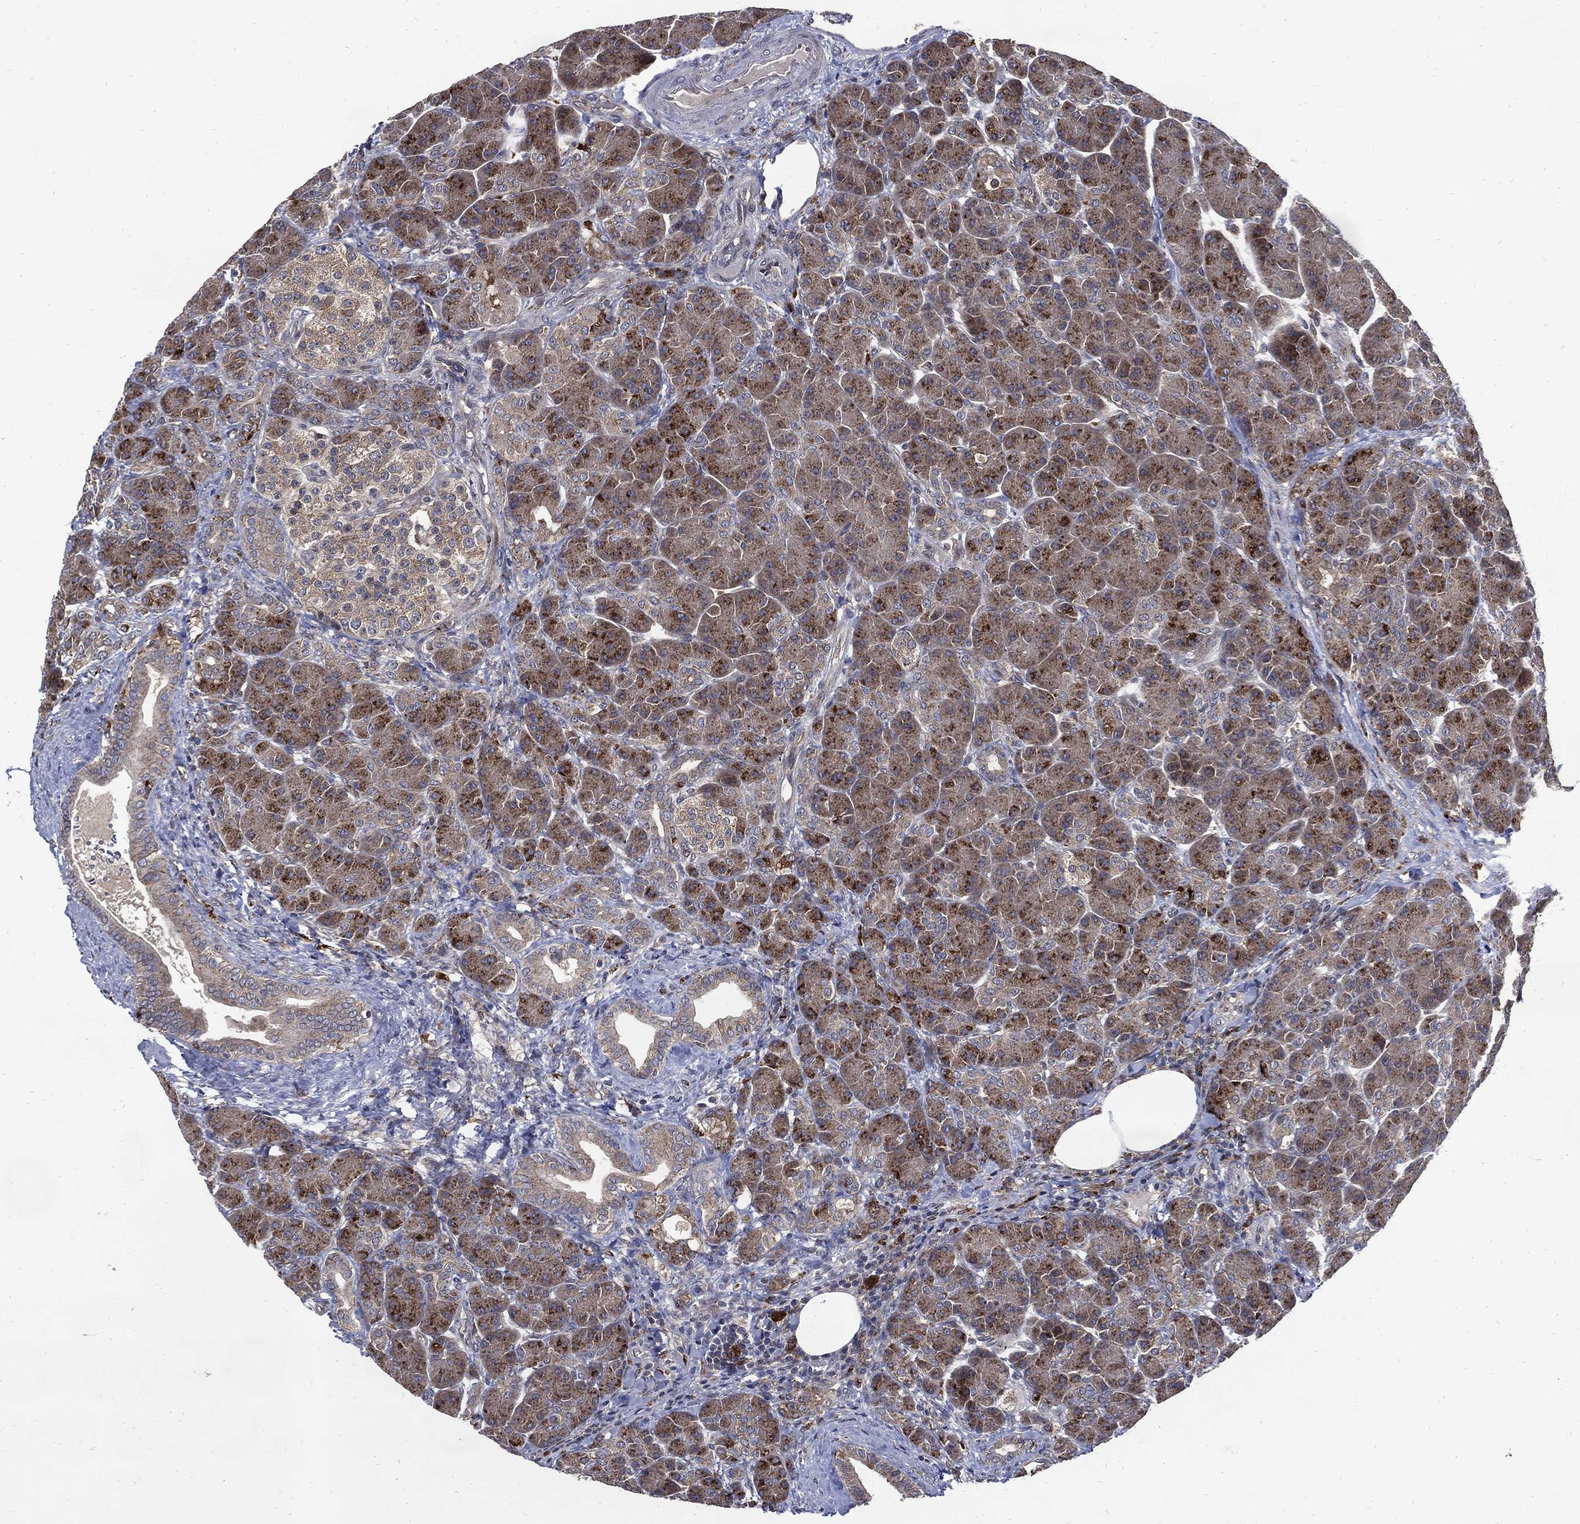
{"staining": {"intensity": "moderate", "quantity": "25%-75%", "location": "cytoplasmic/membranous"}, "tissue": "pancreas", "cell_type": "Exocrine glandular cells", "image_type": "normal", "snomed": [{"axis": "morphology", "description": "Normal tissue, NOS"}, {"axis": "topography", "description": "Pancreas"}], "caption": "High-power microscopy captured an immunohistochemistry image of unremarkable pancreas, revealing moderate cytoplasmic/membranous positivity in approximately 25%-75% of exocrine glandular cells. Using DAB (3,3'-diaminobenzidine) (brown) and hematoxylin (blue) stains, captured at high magnification using brightfield microscopy.", "gene": "SLC31A2", "patient": {"sex": "female", "age": 63}}